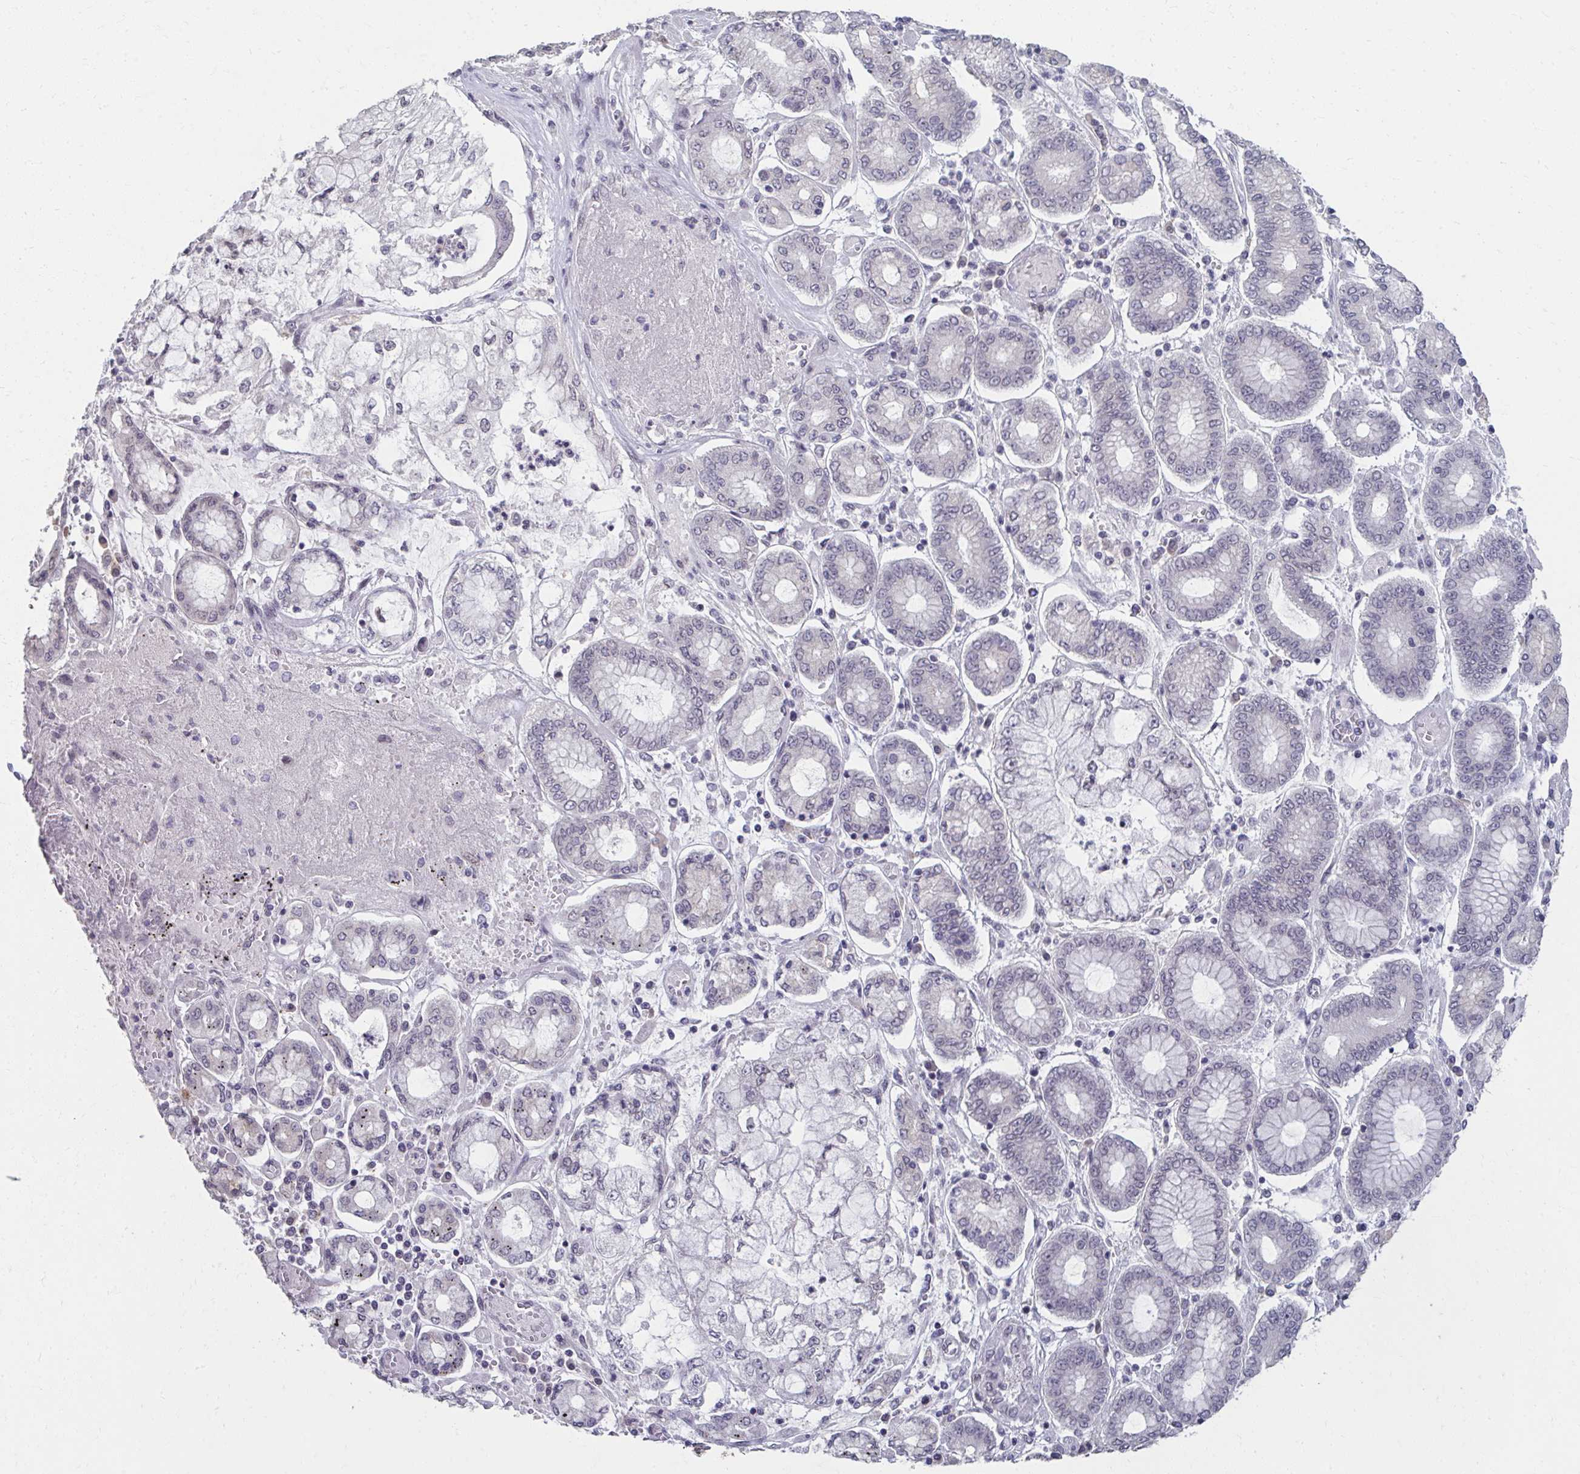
{"staining": {"intensity": "negative", "quantity": "none", "location": "none"}, "tissue": "stomach cancer", "cell_type": "Tumor cells", "image_type": "cancer", "snomed": [{"axis": "morphology", "description": "Adenocarcinoma, NOS"}, {"axis": "topography", "description": "Stomach"}], "caption": "IHC of human adenocarcinoma (stomach) shows no positivity in tumor cells.", "gene": "NUP133", "patient": {"sex": "male", "age": 76}}